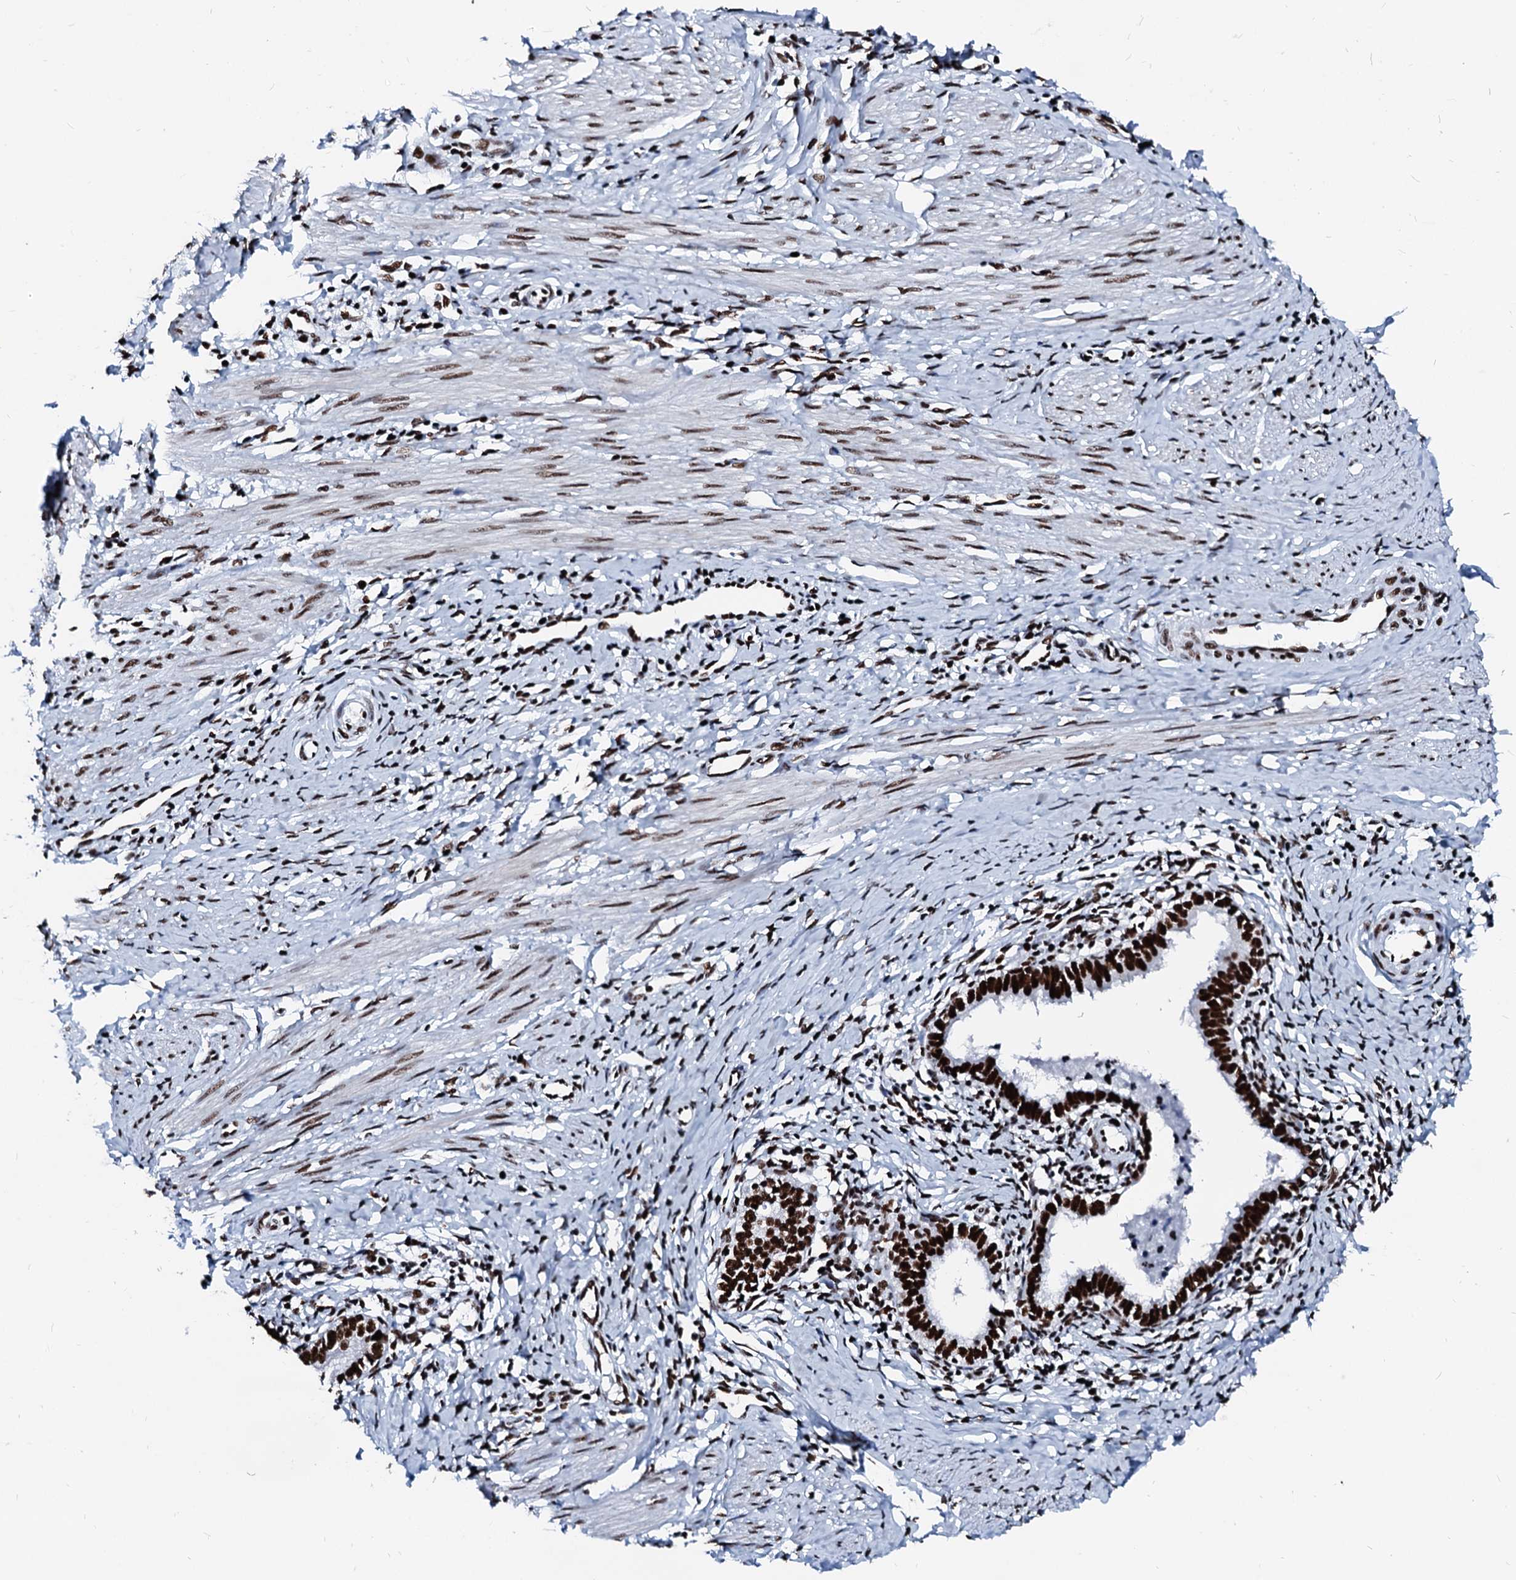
{"staining": {"intensity": "strong", "quantity": ">75%", "location": "nuclear"}, "tissue": "cervical cancer", "cell_type": "Tumor cells", "image_type": "cancer", "snomed": [{"axis": "morphology", "description": "Adenocarcinoma, NOS"}, {"axis": "topography", "description": "Cervix"}], "caption": "A high-resolution image shows immunohistochemistry staining of cervical cancer, which reveals strong nuclear staining in about >75% of tumor cells.", "gene": "RALY", "patient": {"sex": "female", "age": 36}}